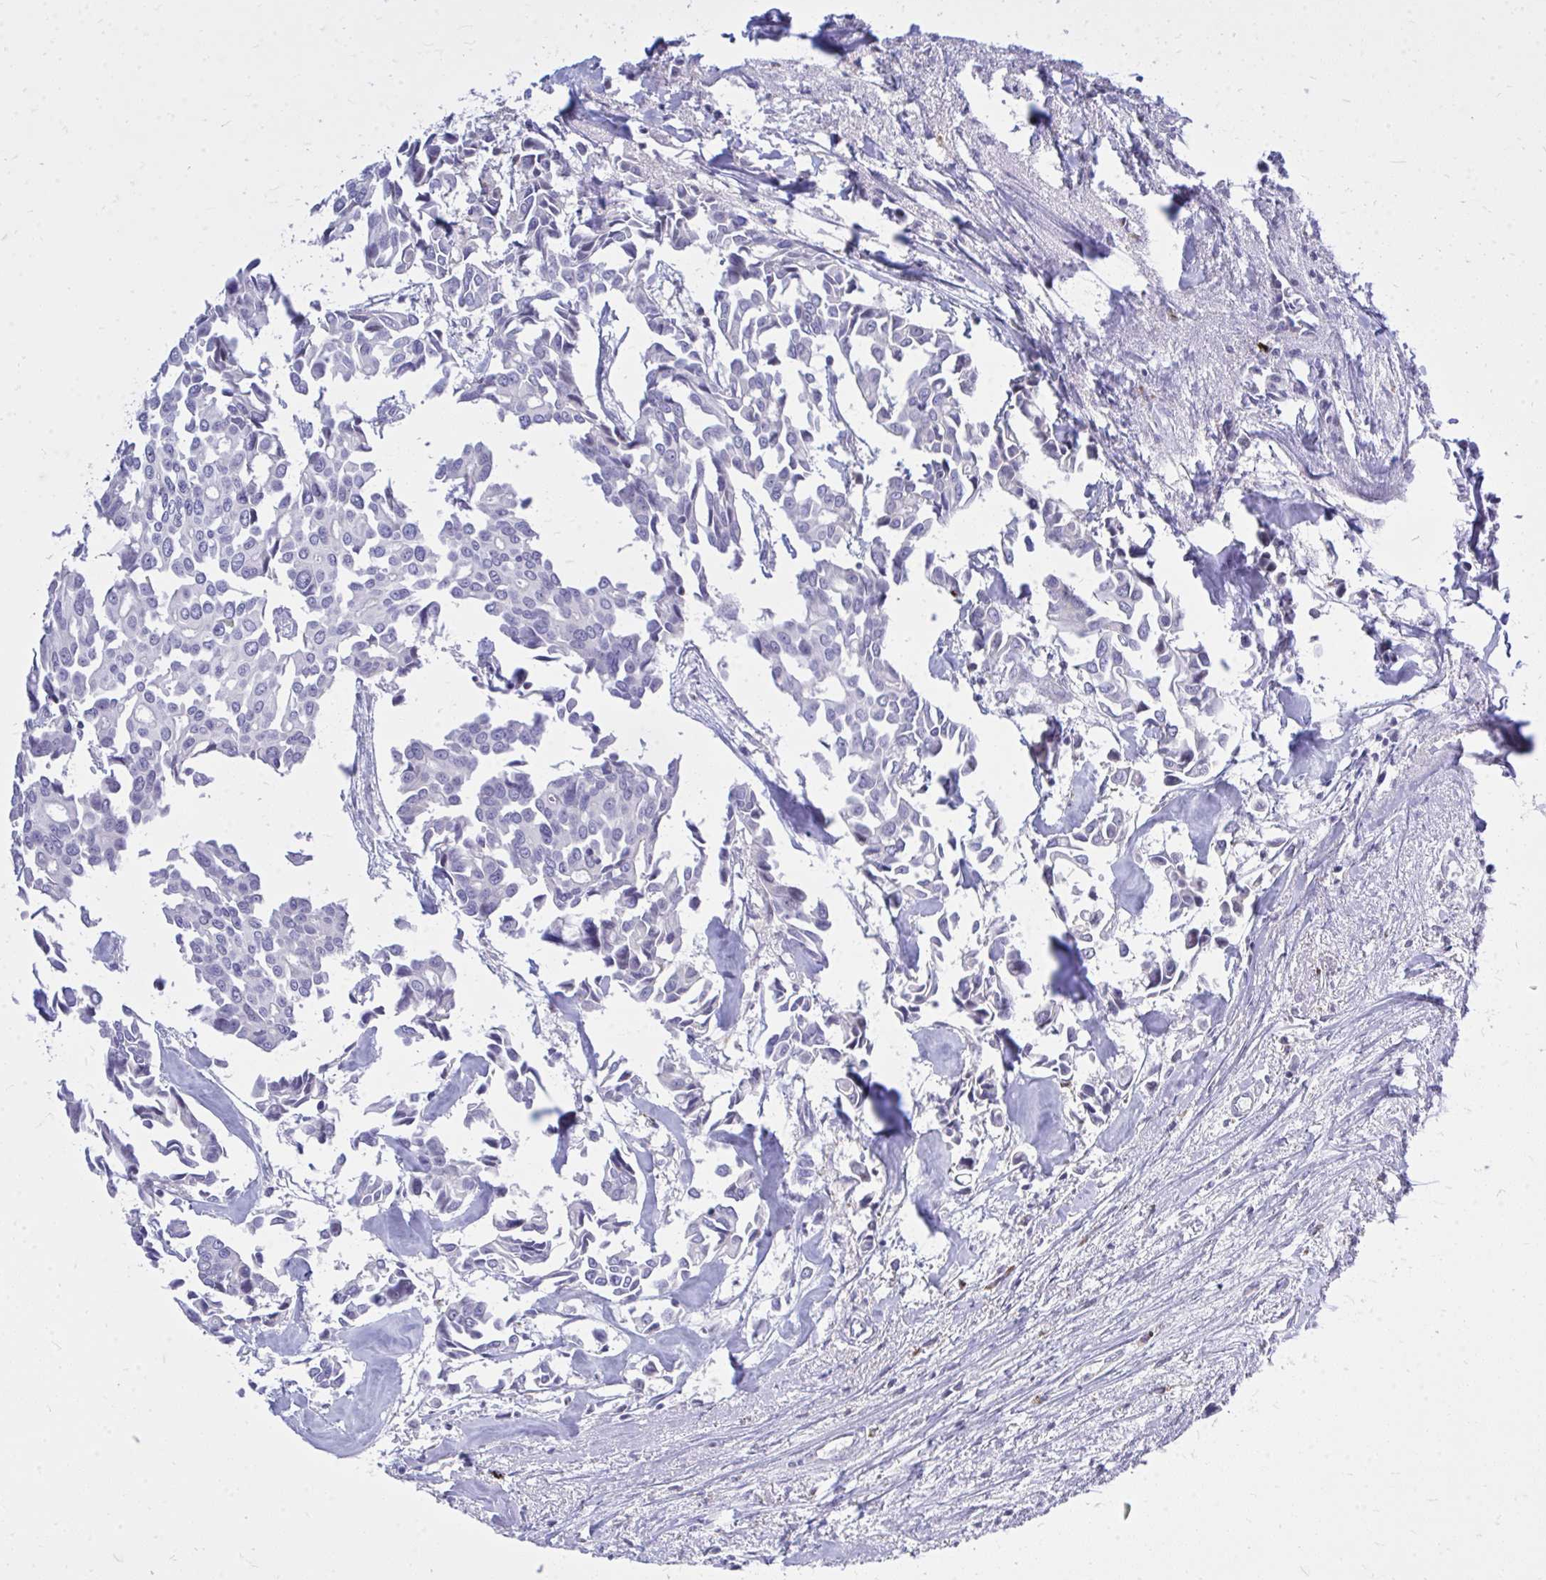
{"staining": {"intensity": "negative", "quantity": "none", "location": "none"}, "tissue": "breast cancer", "cell_type": "Tumor cells", "image_type": "cancer", "snomed": [{"axis": "morphology", "description": "Duct carcinoma"}, {"axis": "topography", "description": "Breast"}], "caption": "Histopathology image shows no protein positivity in tumor cells of breast cancer (intraductal carcinoma) tissue.", "gene": "TP53I11", "patient": {"sex": "female", "age": 54}}